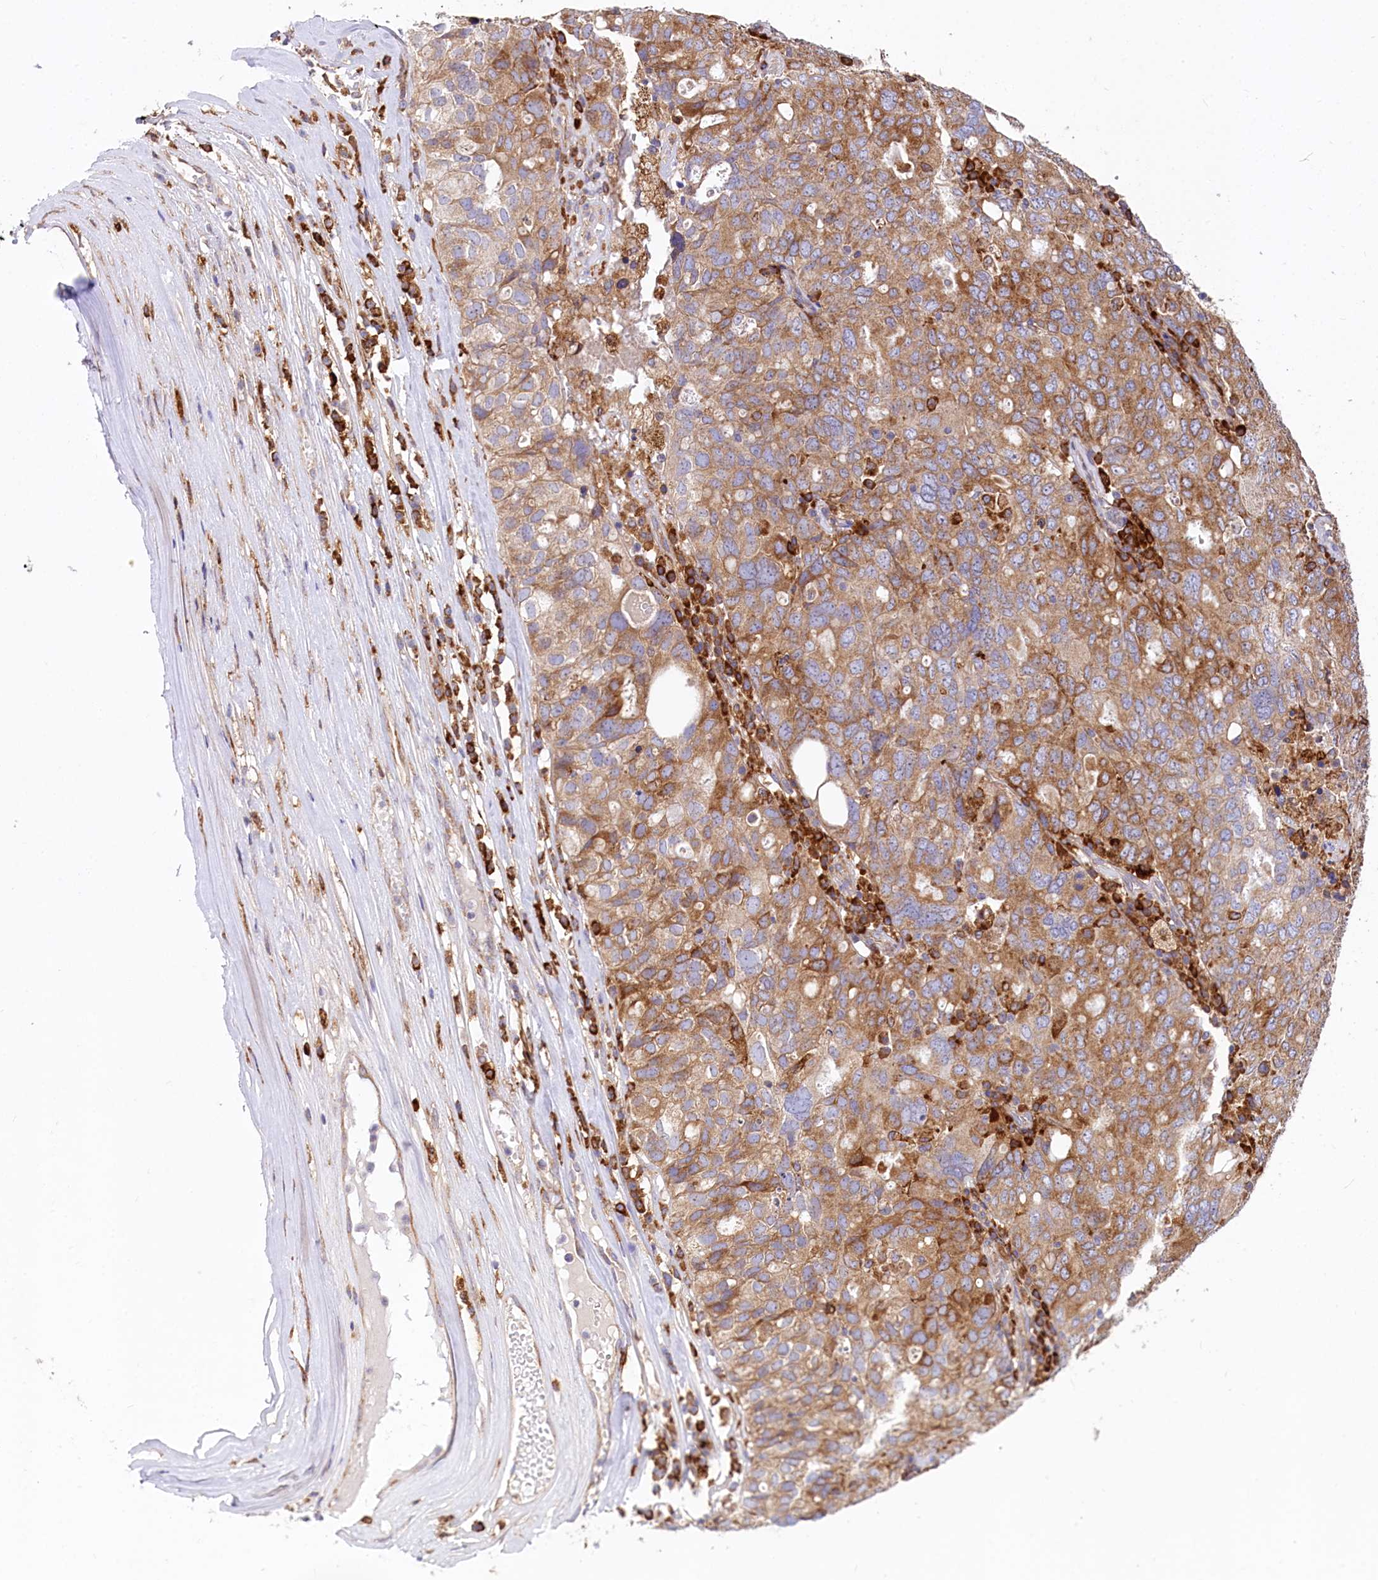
{"staining": {"intensity": "moderate", "quantity": ">75%", "location": "cytoplasmic/membranous"}, "tissue": "ovarian cancer", "cell_type": "Tumor cells", "image_type": "cancer", "snomed": [{"axis": "morphology", "description": "Carcinoma, endometroid"}, {"axis": "topography", "description": "Ovary"}], "caption": "High-magnification brightfield microscopy of ovarian cancer stained with DAB (brown) and counterstained with hematoxylin (blue). tumor cells exhibit moderate cytoplasmic/membranous expression is appreciated in about>75% of cells. (IHC, brightfield microscopy, high magnification).", "gene": "CHID1", "patient": {"sex": "female", "age": 62}}